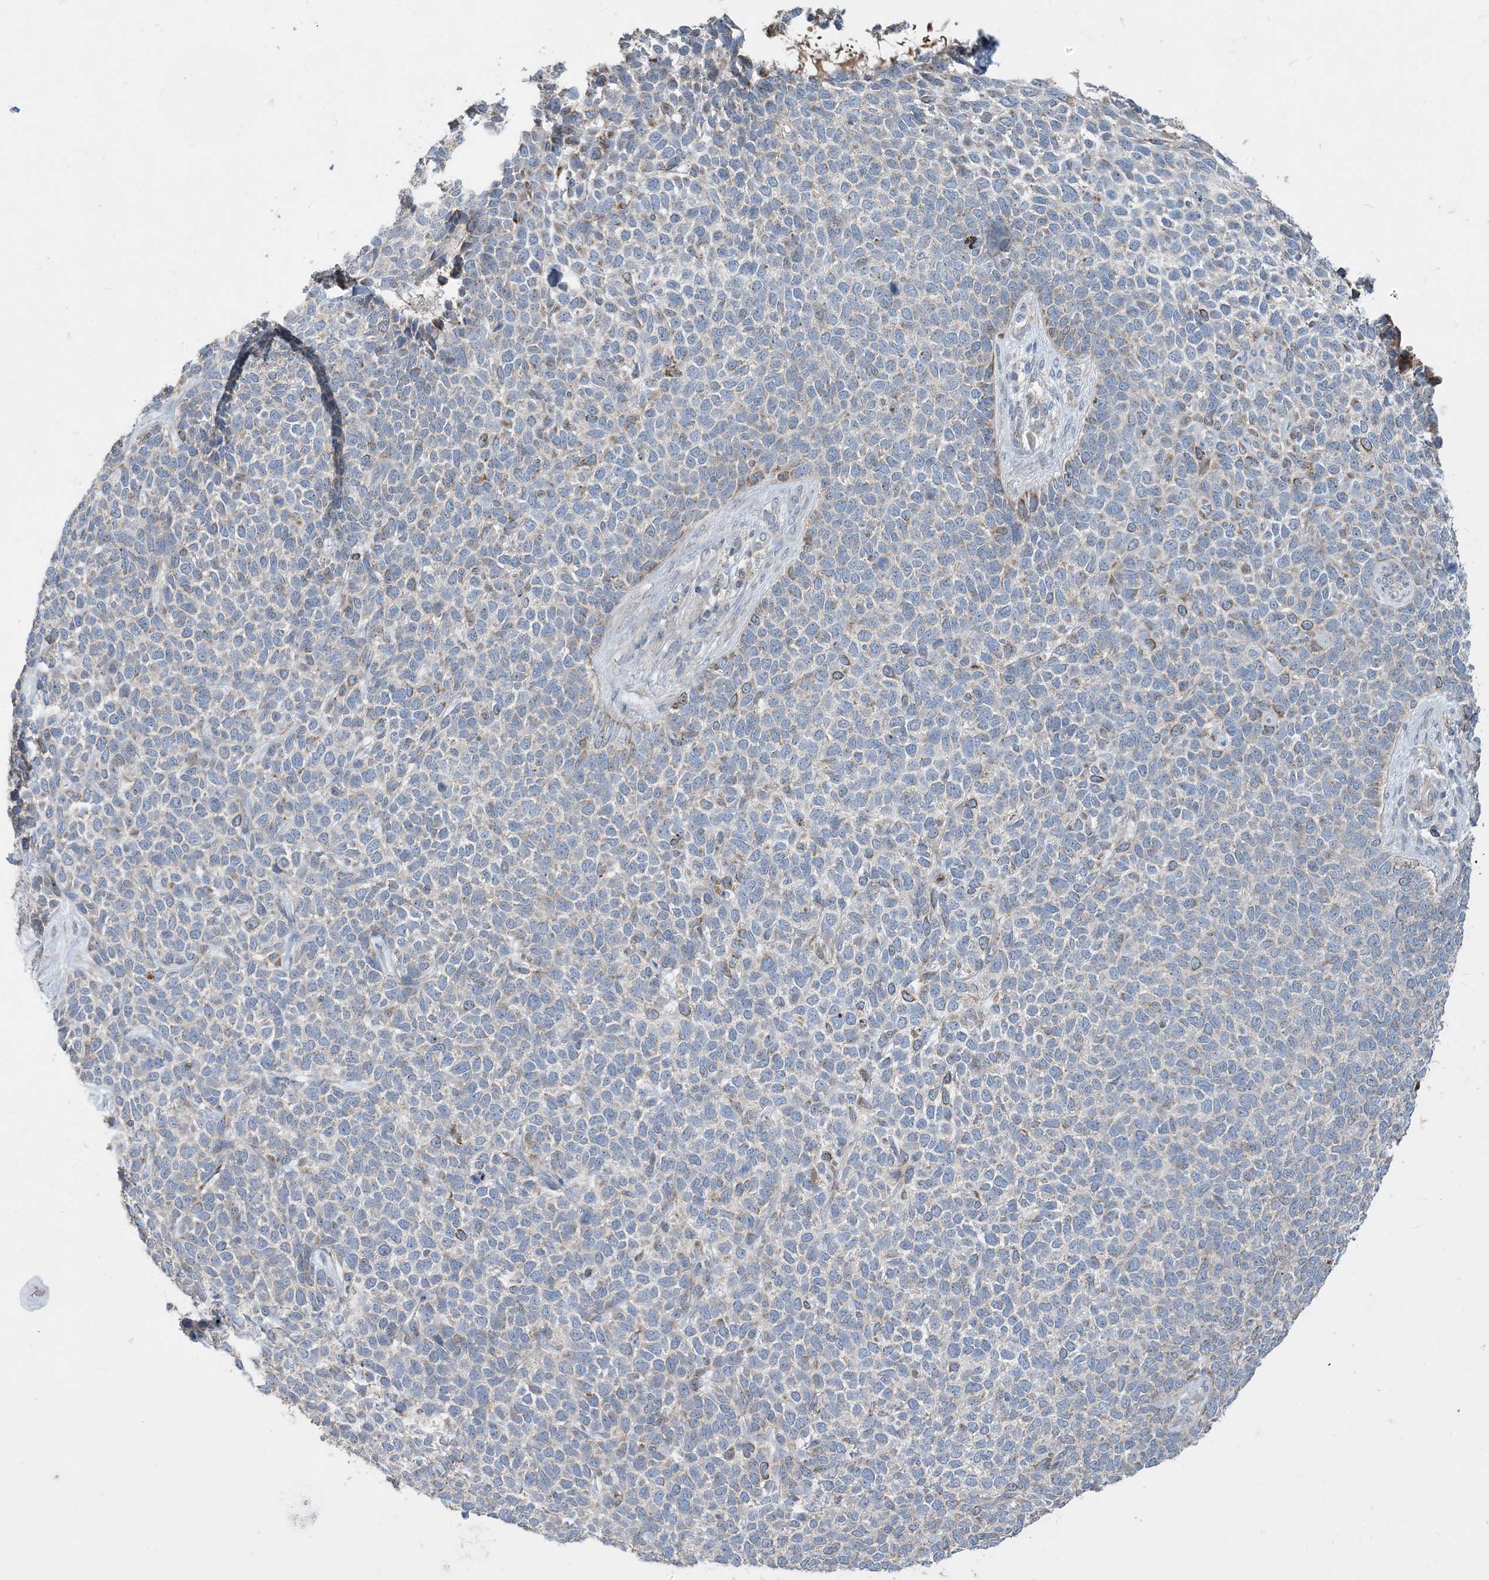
{"staining": {"intensity": "negative", "quantity": "none", "location": "none"}, "tissue": "skin cancer", "cell_type": "Tumor cells", "image_type": "cancer", "snomed": [{"axis": "morphology", "description": "Basal cell carcinoma"}, {"axis": "topography", "description": "Skin"}], "caption": "High magnification brightfield microscopy of skin cancer (basal cell carcinoma) stained with DAB (3,3'-diaminobenzidine) (brown) and counterstained with hematoxylin (blue): tumor cells show no significant staining.", "gene": "ECHDC1", "patient": {"sex": "female", "age": 84}}